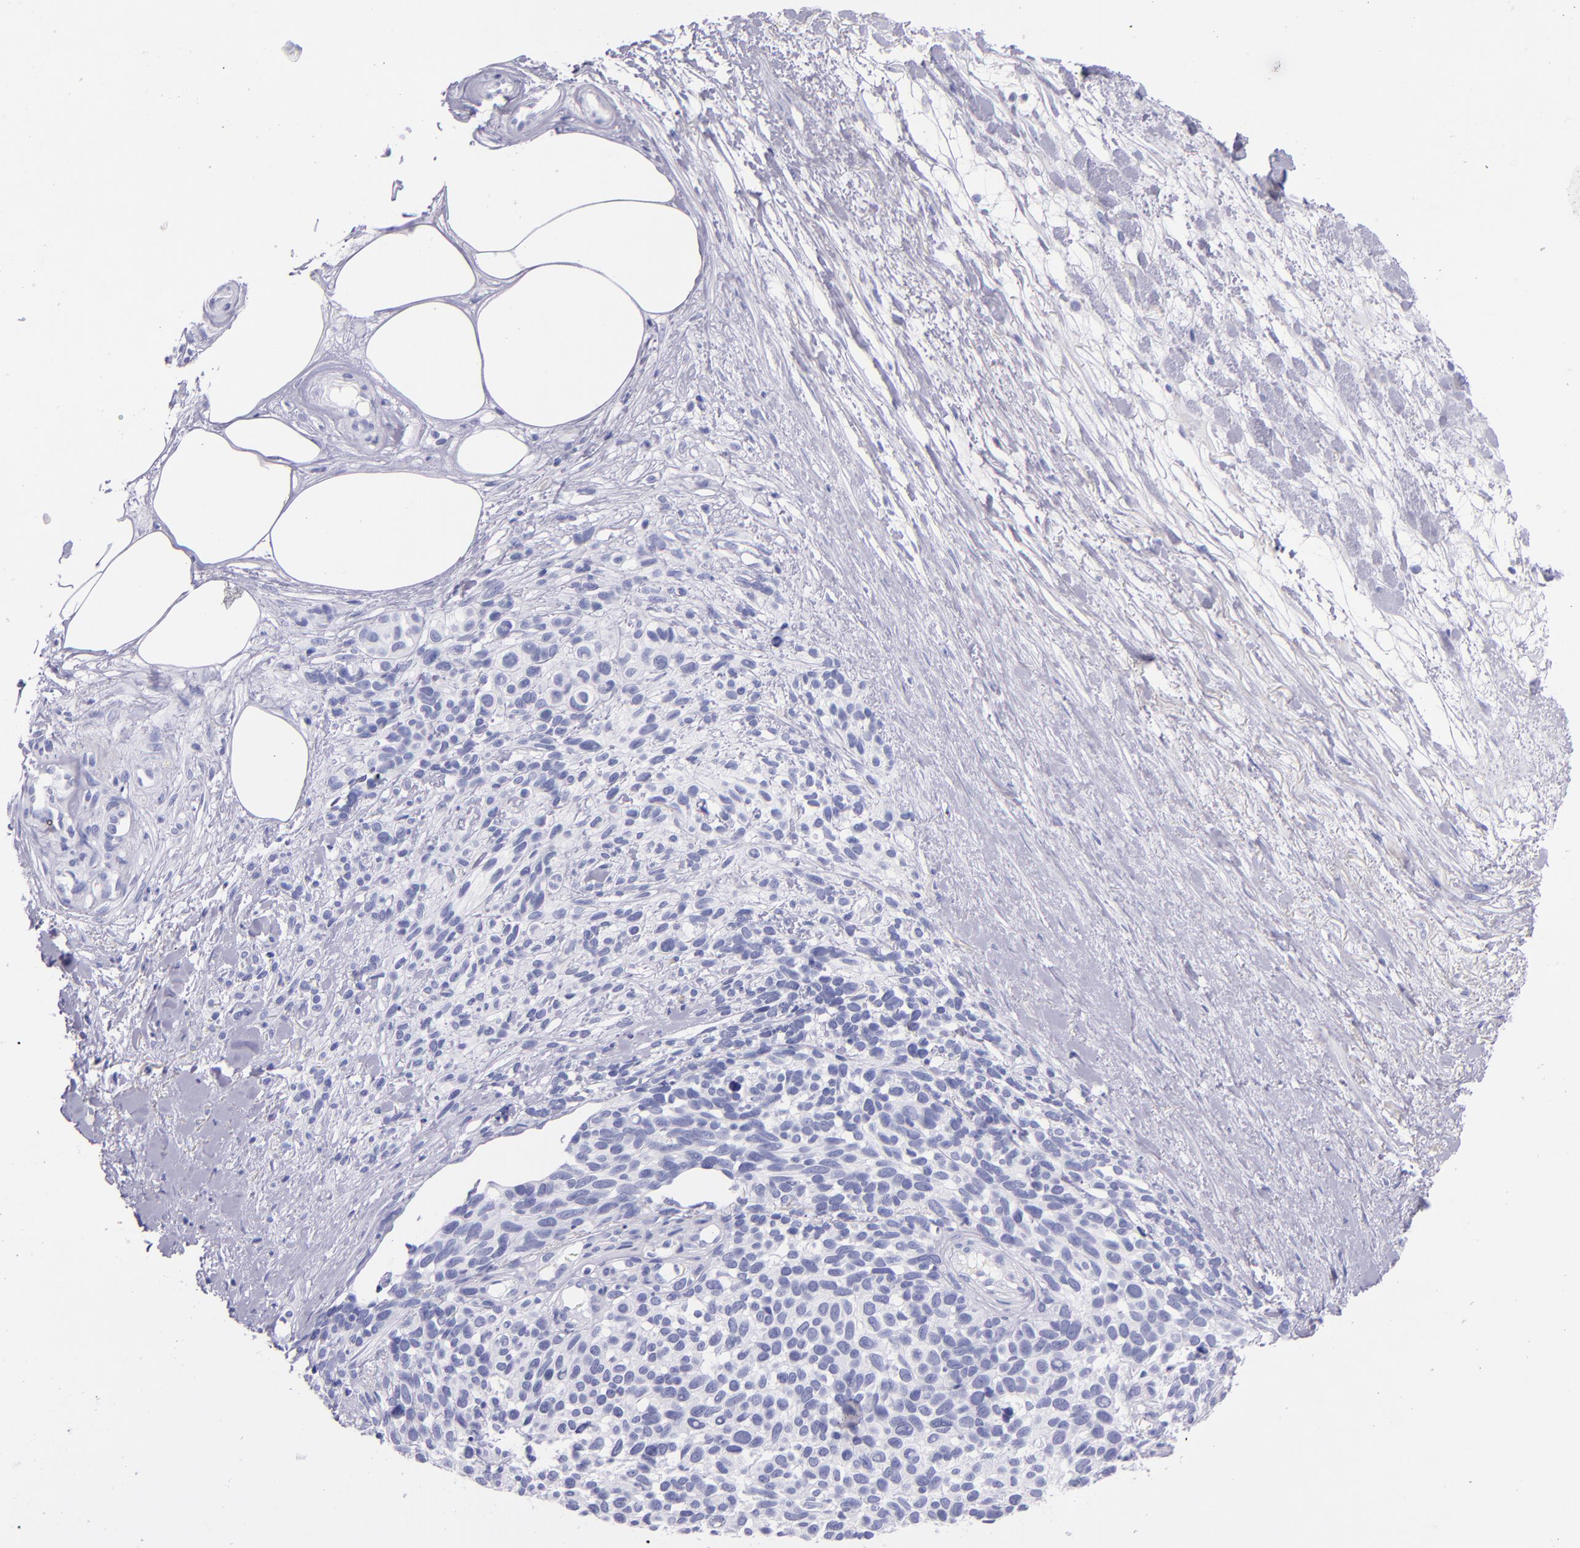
{"staining": {"intensity": "negative", "quantity": "none", "location": "none"}, "tissue": "melanoma", "cell_type": "Tumor cells", "image_type": "cancer", "snomed": [{"axis": "morphology", "description": "Malignant melanoma, NOS"}, {"axis": "topography", "description": "Skin"}], "caption": "Tumor cells show no significant protein positivity in malignant melanoma. Nuclei are stained in blue.", "gene": "SFTPB", "patient": {"sex": "female", "age": 85}}